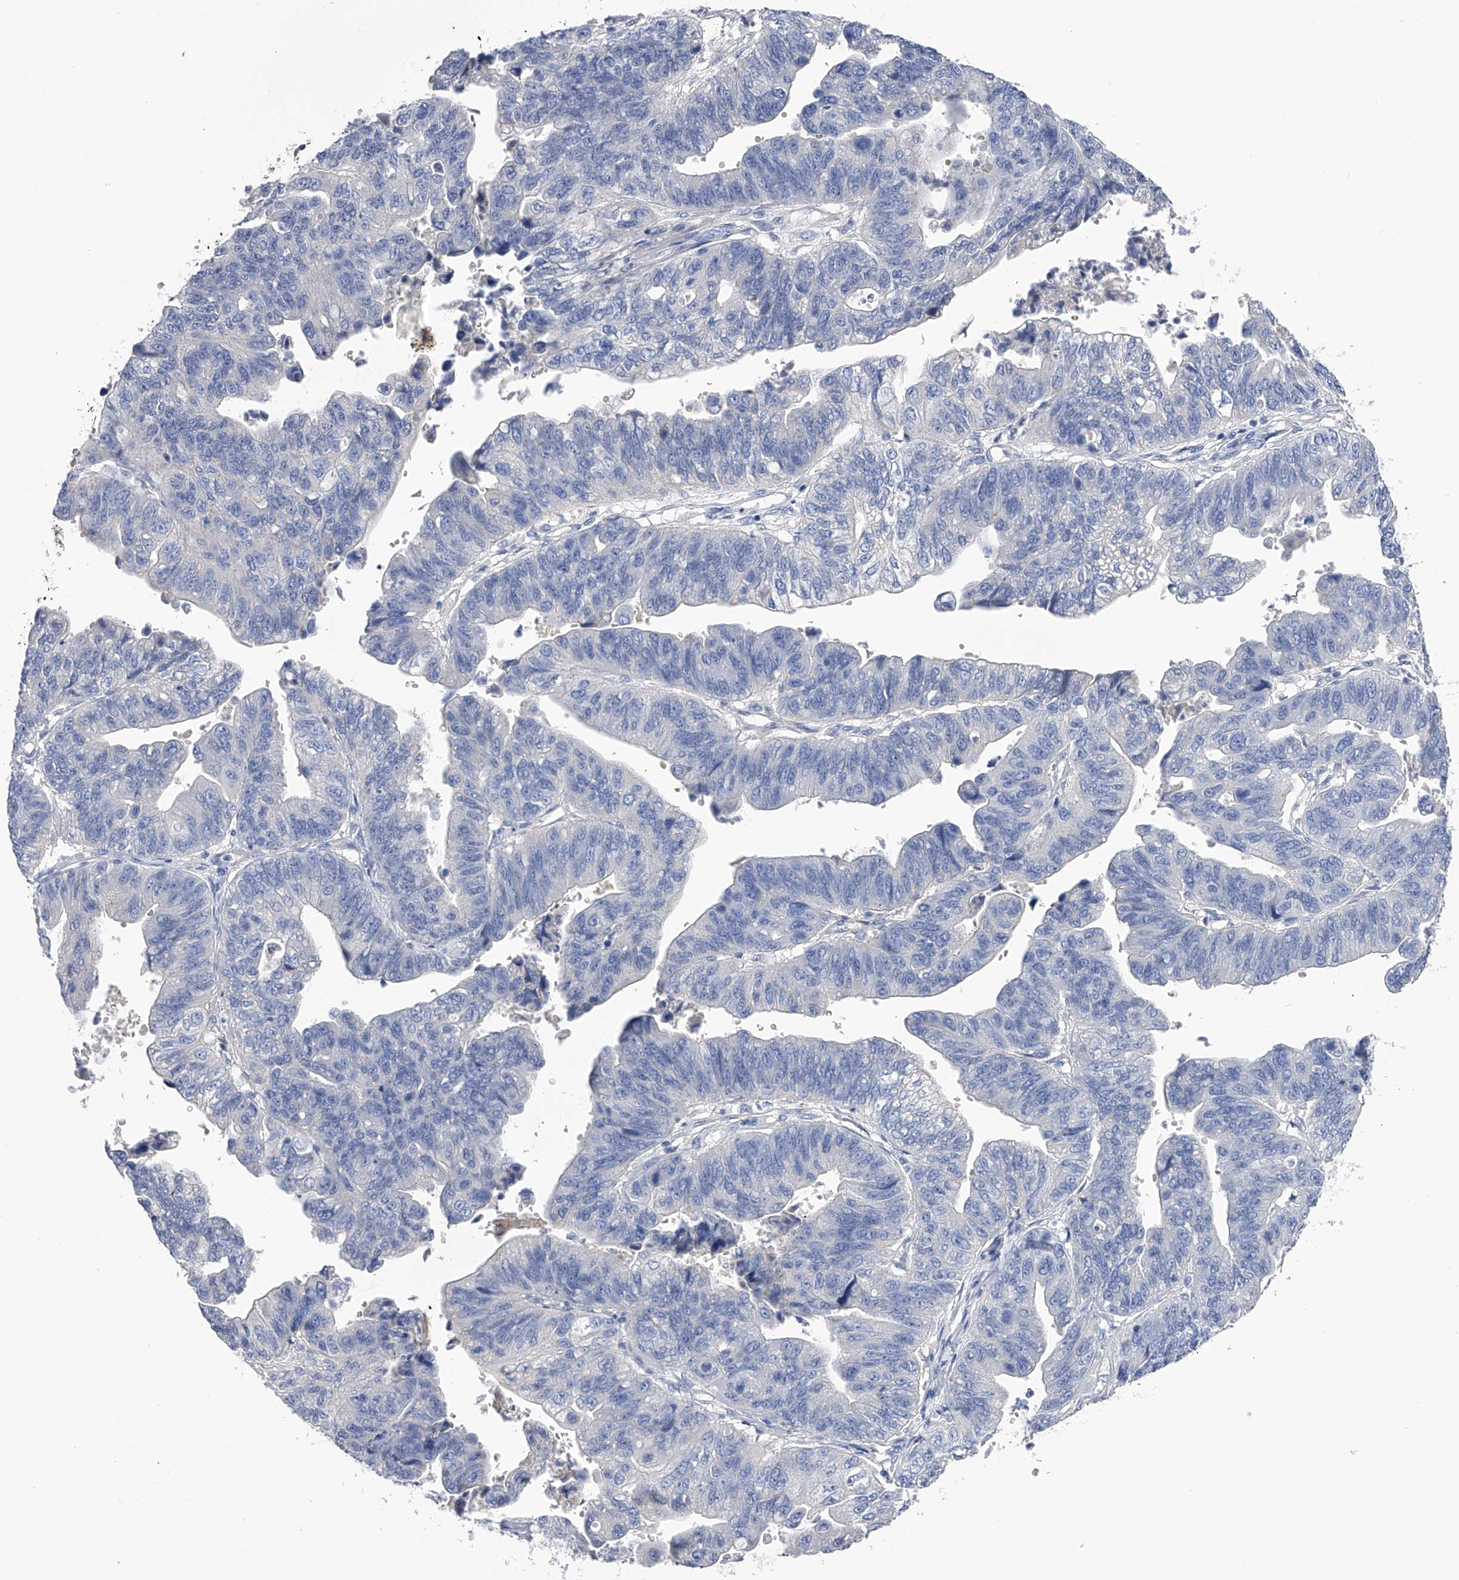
{"staining": {"intensity": "negative", "quantity": "none", "location": "none"}, "tissue": "stomach cancer", "cell_type": "Tumor cells", "image_type": "cancer", "snomed": [{"axis": "morphology", "description": "Adenocarcinoma, NOS"}, {"axis": "topography", "description": "Stomach"}], "caption": "A histopathology image of adenocarcinoma (stomach) stained for a protein shows no brown staining in tumor cells.", "gene": "RWDD2A", "patient": {"sex": "male", "age": 59}}